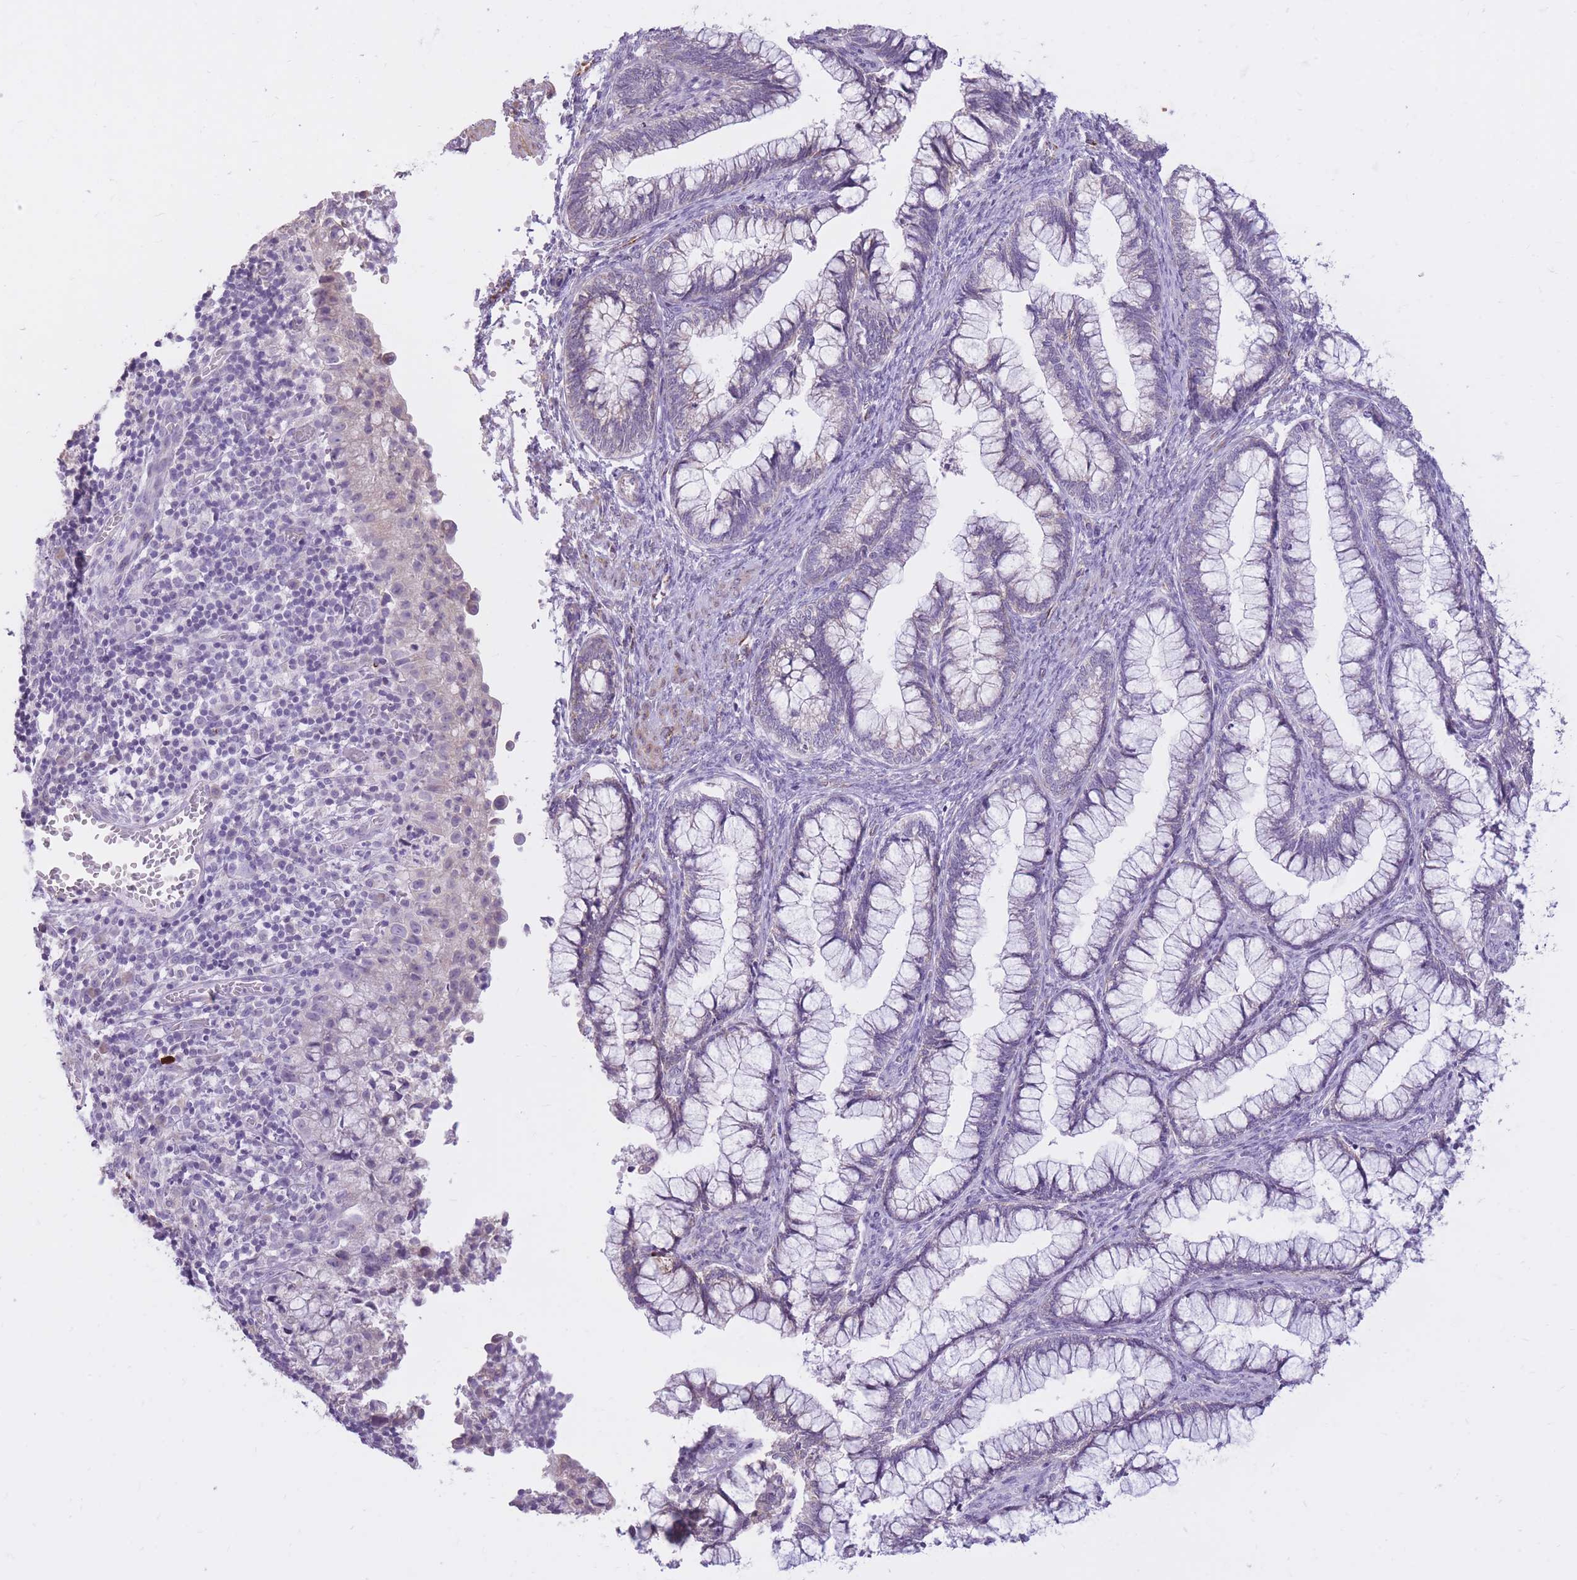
{"staining": {"intensity": "negative", "quantity": "none", "location": "none"}, "tissue": "cervical cancer", "cell_type": "Tumor cells", "image_type": "cancer", "snomed": [{"axis": "morphology", "description": "Adenocarcinoma, NOS"}, {"axis": "topography", "description": "Cervix"}], "caption": "Adenocarcinoma (cervical) was stained to show a protein in brown. There is no significant staining in tumor cells. (Brightfield microscopy of DAB IHC at high magnification).", "gene": "RNF170", "patient": {"sex": "female", "age": 44}}